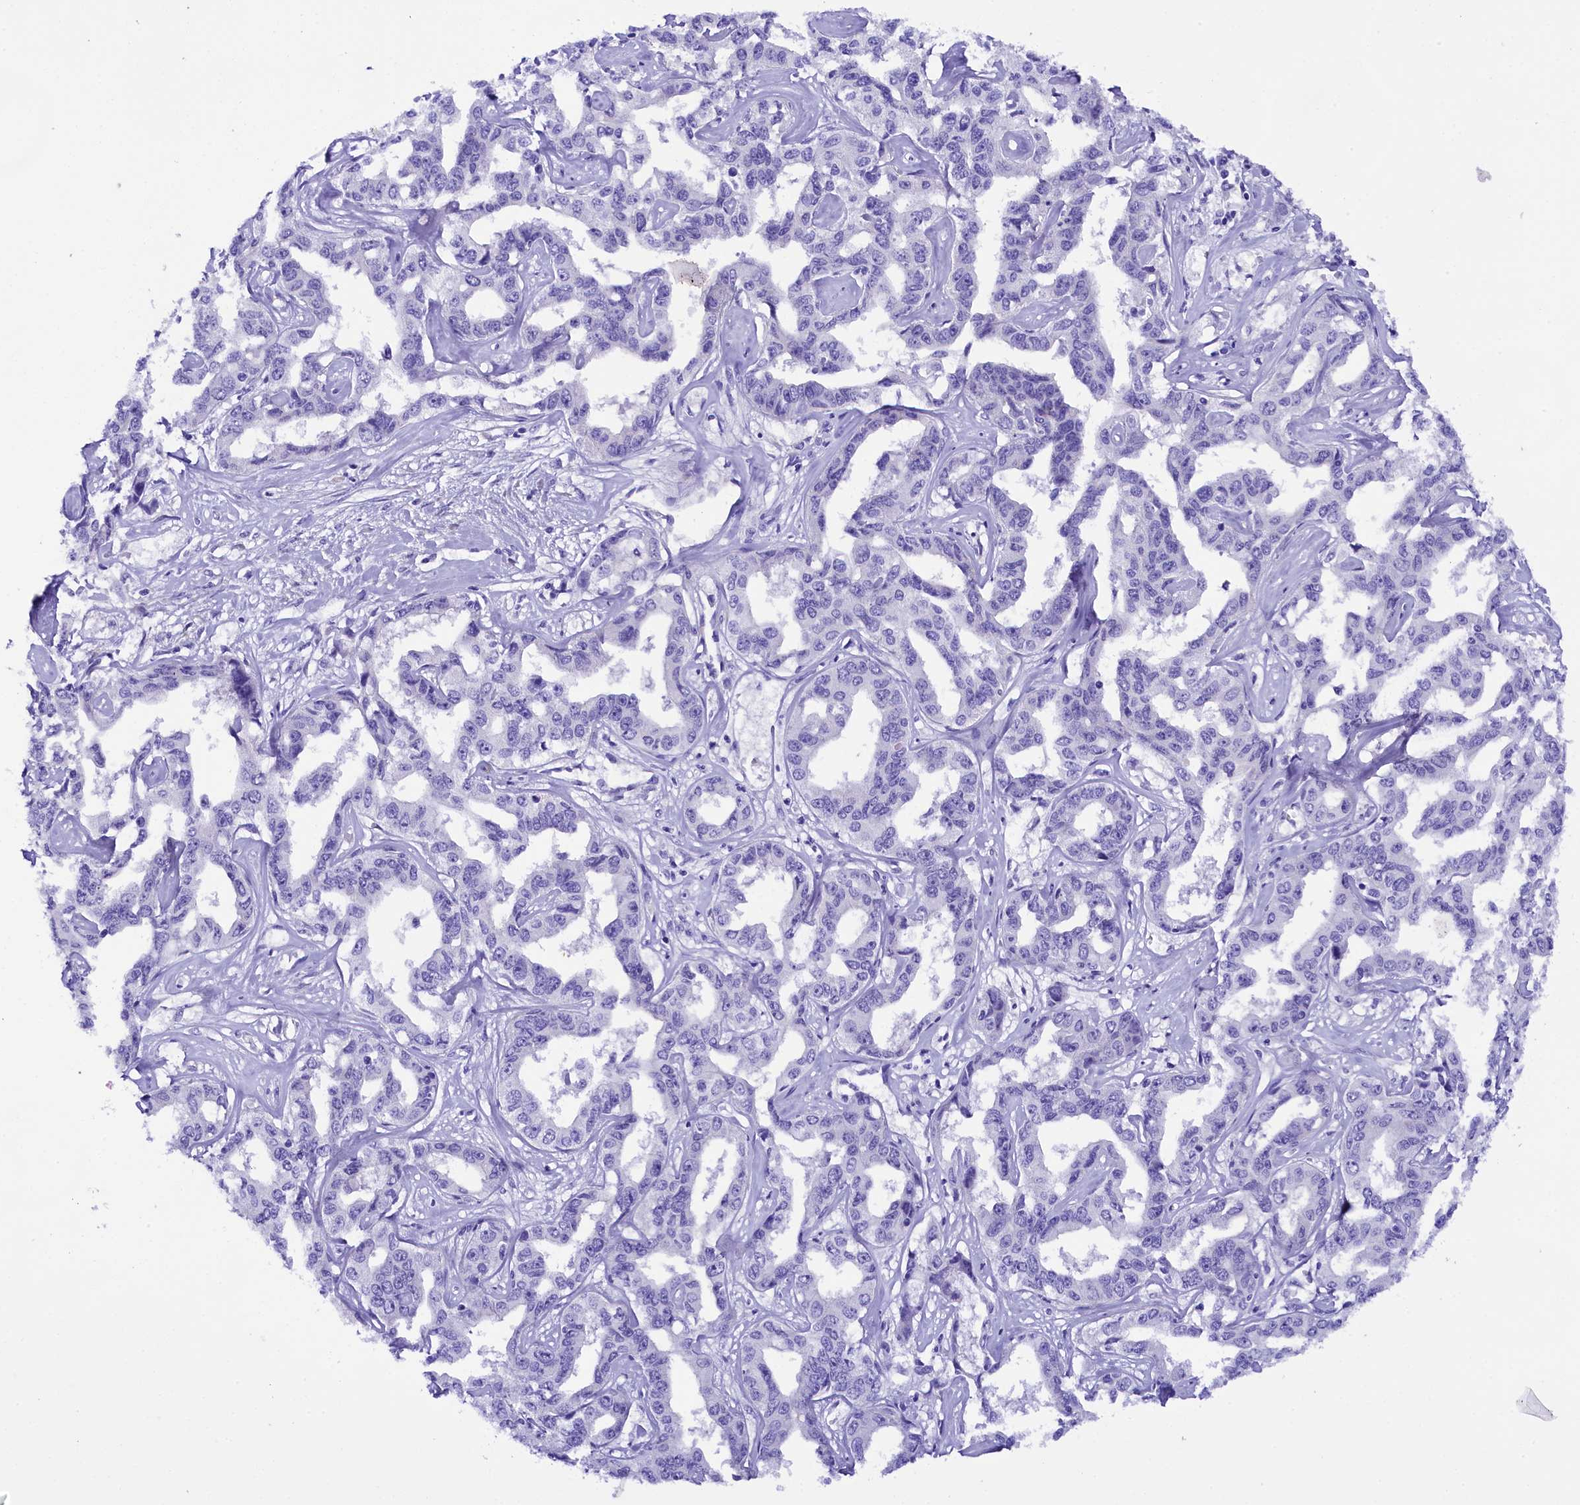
{"staining": {"intensity": "negative", "quantity": "none", "location": "none"}, "tissue": "liver cancer", "cell_type": "Tumor cells", "image_type": "cancer", "snomed": [{"axis": "morphology", "description": "Cholangiocarcinoma"}, {"axis": "topography", "description": "Liver"}], "caption": "An IHC image of cholangiocarcinoma (liver) is shown. There is no staining in tumor cells of cholangiocarcinoma (liver).", "gene": "SOD3", "patient": {"sex": "male", "age": 59}}